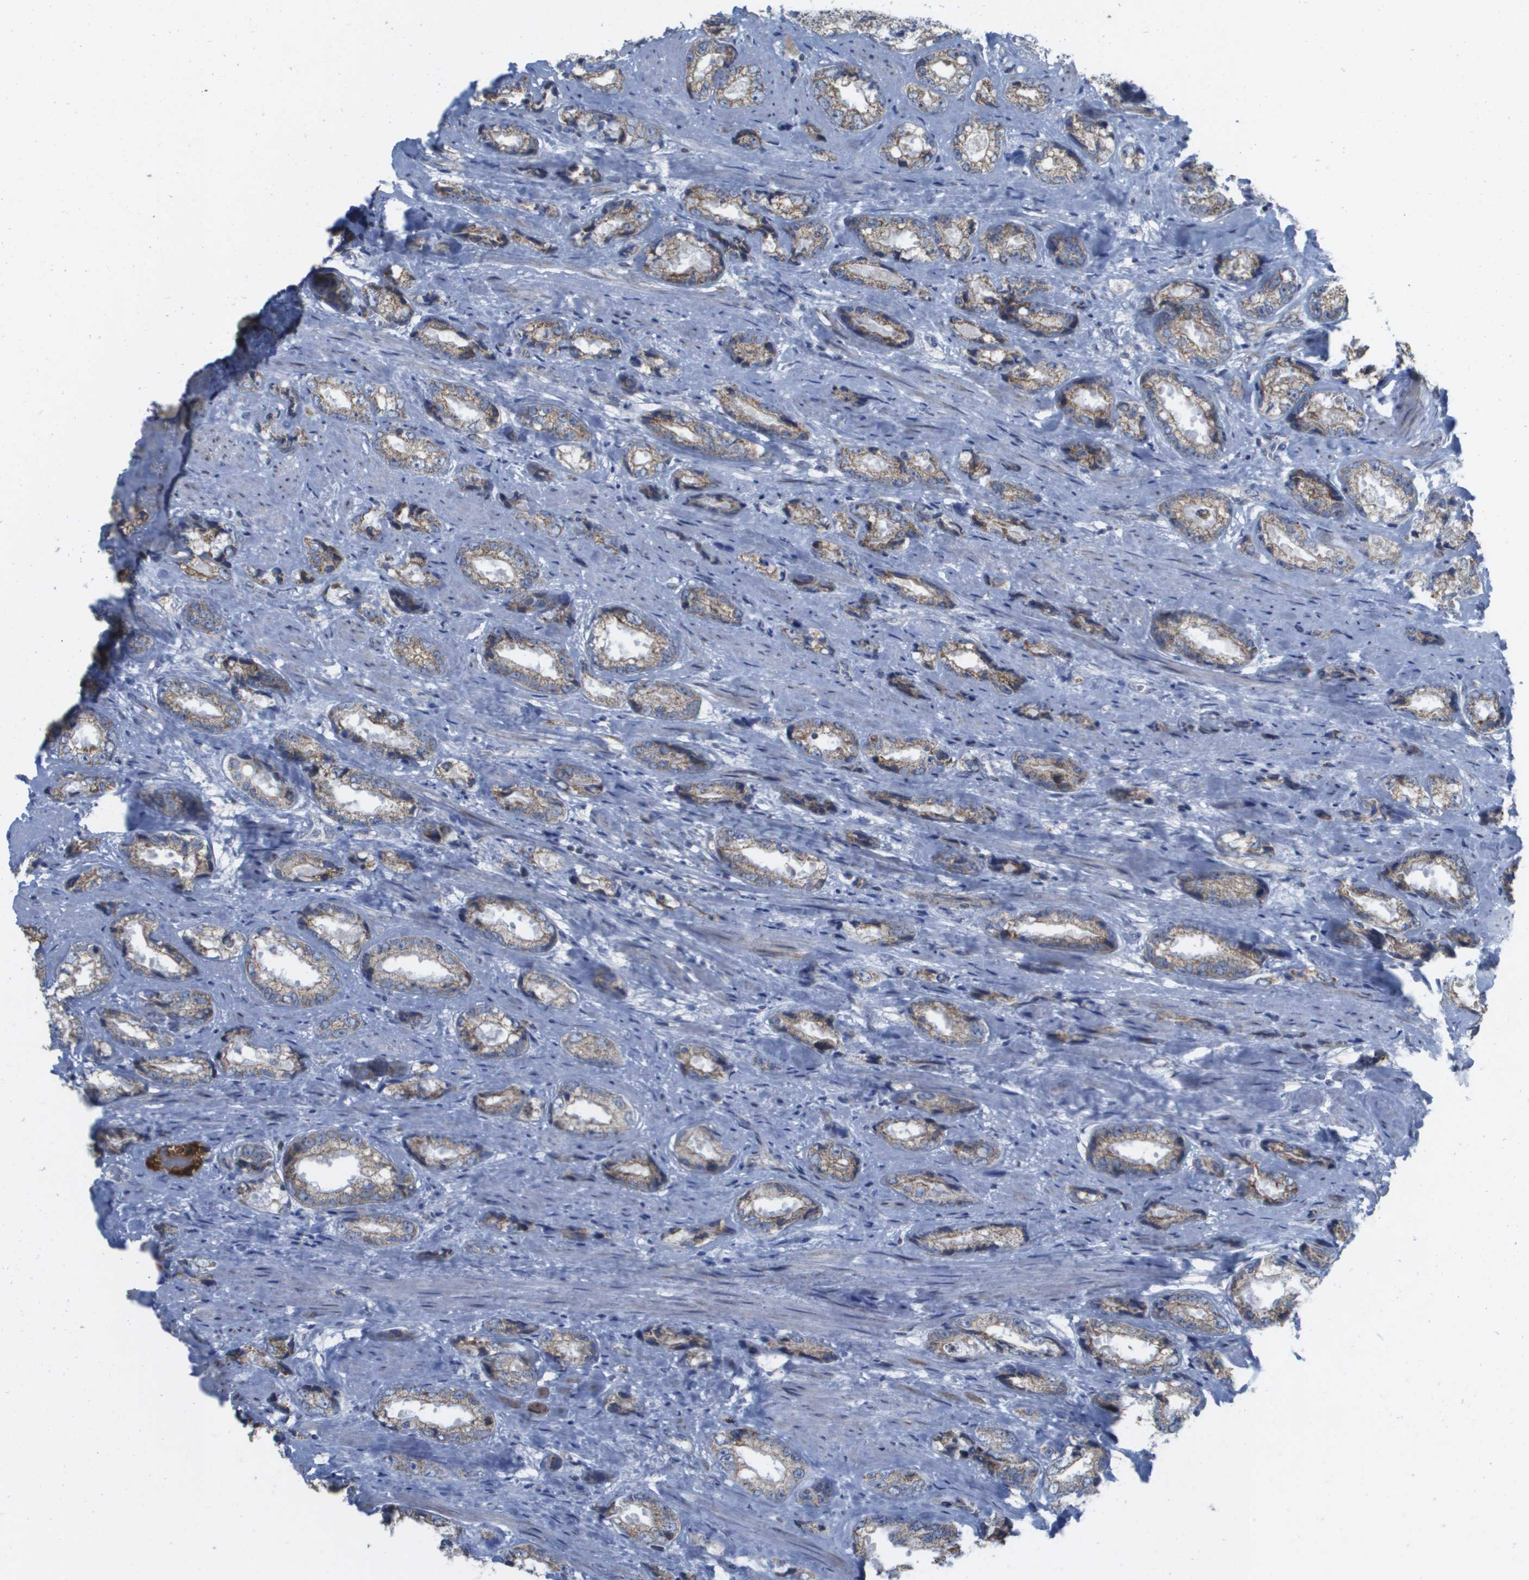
{"staining": {"intensity": "weak", "quantity": ">75%", "location": "cytoplasmic/membranous"}, "tissue": "prostate cancer", "cell_type": "Tumor cells", "image_type": "cancer", "snomed": [{"axis": "morphology", "description": "Adenocarcinoma, High grade"}, {"axis": "topography", "description": "Prostate"}], "caption": "High-magnification brightfield microscopy of prostate cancer stained with DAB (3,3'-diaminobenzidine) (brown) and counterstained with hematoxylin (blue). tumor cells exhibit weak cytoplasmic/membranous positivity is present in approximately>75% of cells.", "gene": "TMEM223", "patient": {"sex": "male", "age": 61}}